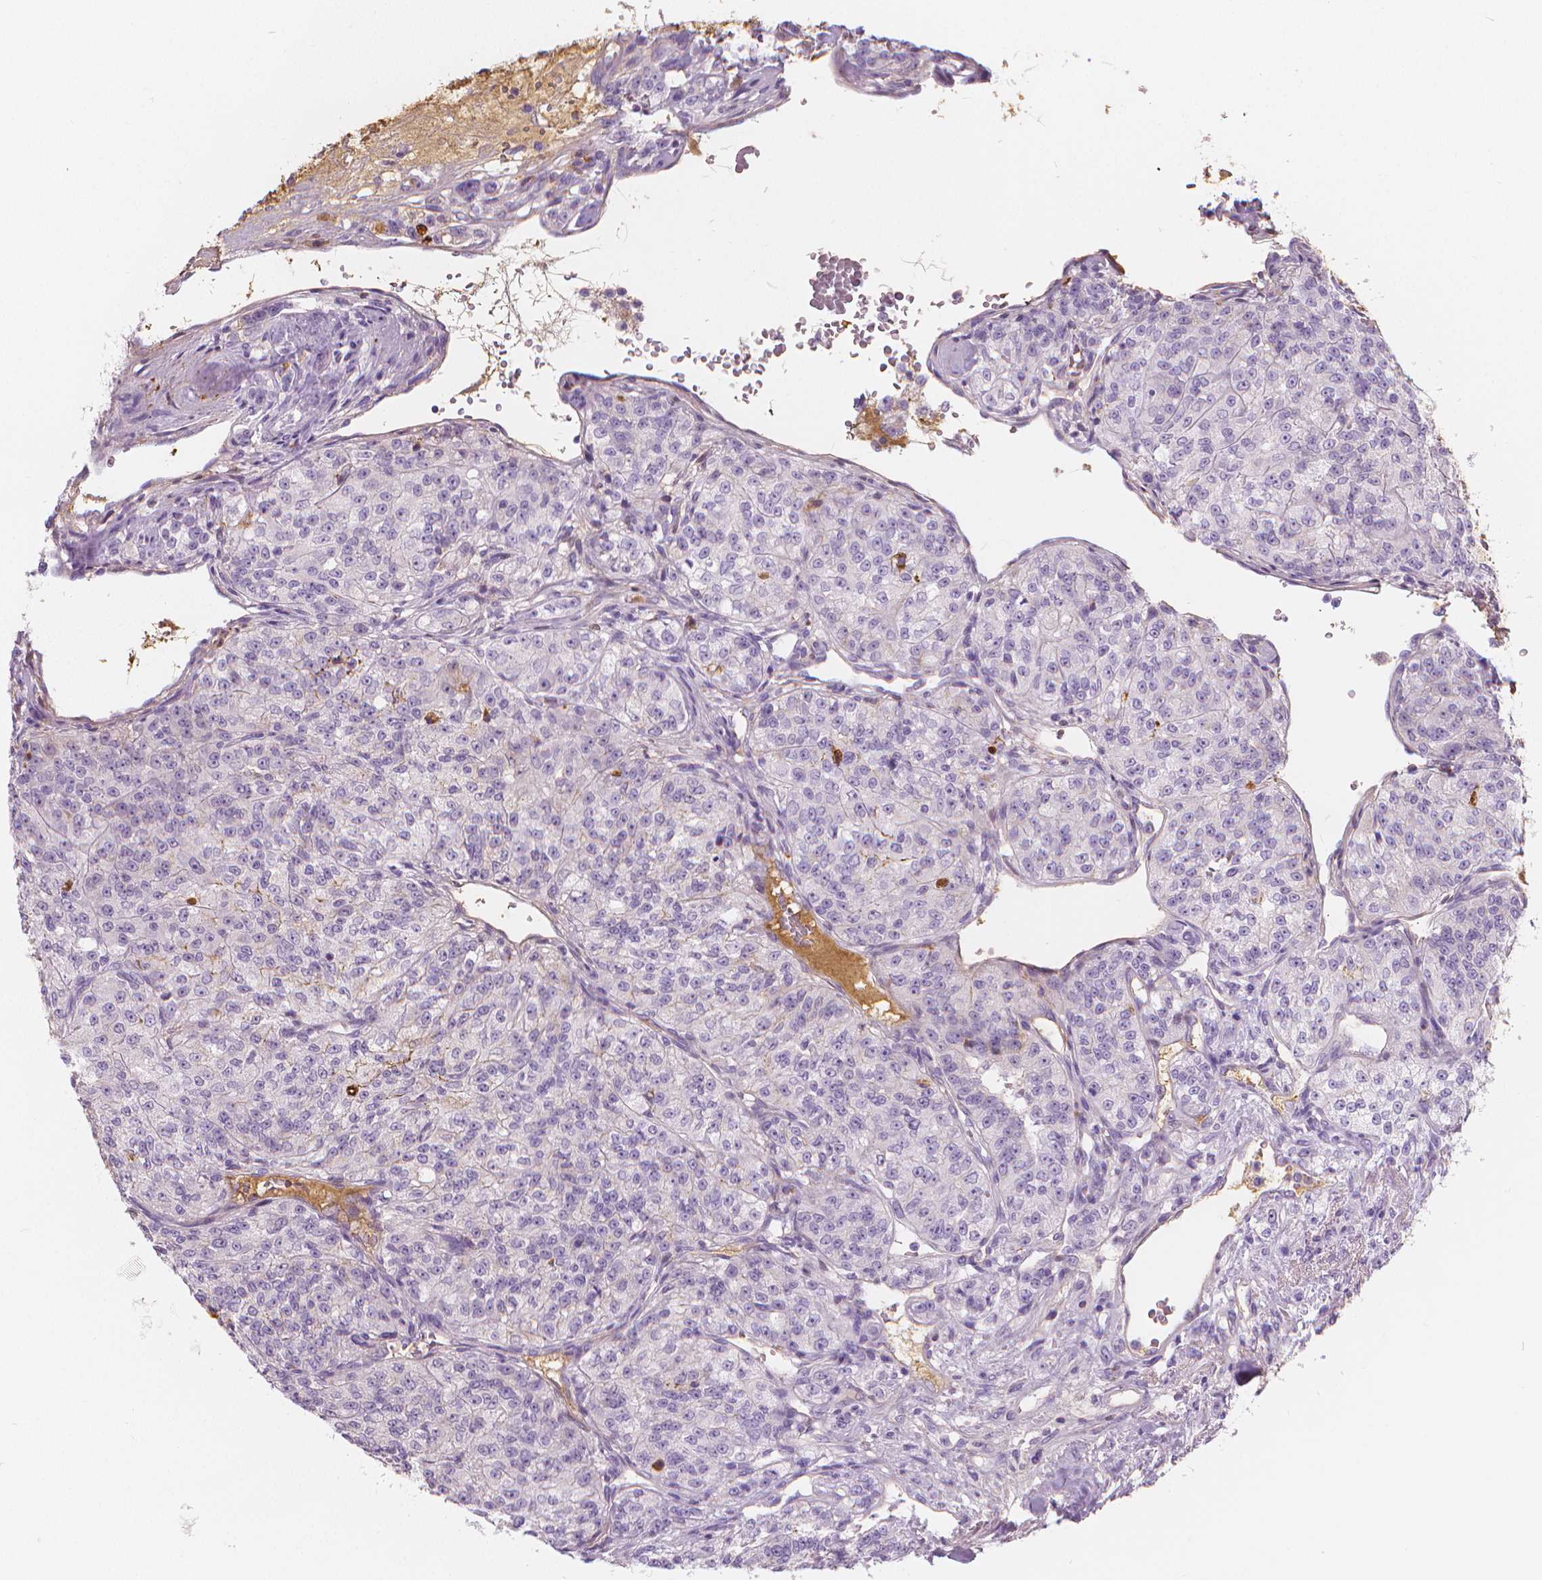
{"staining": {"intensity": "negative", "quantity": "none", "location": "none"}, "tissue": "renal cancer", "cell_type": "Tumor cells", "image_type": "cancer", "snomed": [{"axis": "morphology", "description": "Adenocarcinoma, NOS"}, {"axis": "topography", "description": "Kidney"}], "caption": "A histopathology image of human adenocarcinoma (renal) is negative for staining in tumor cells.", "gene": "APOA4", "patient": {"sex": "female", "age": 63}}